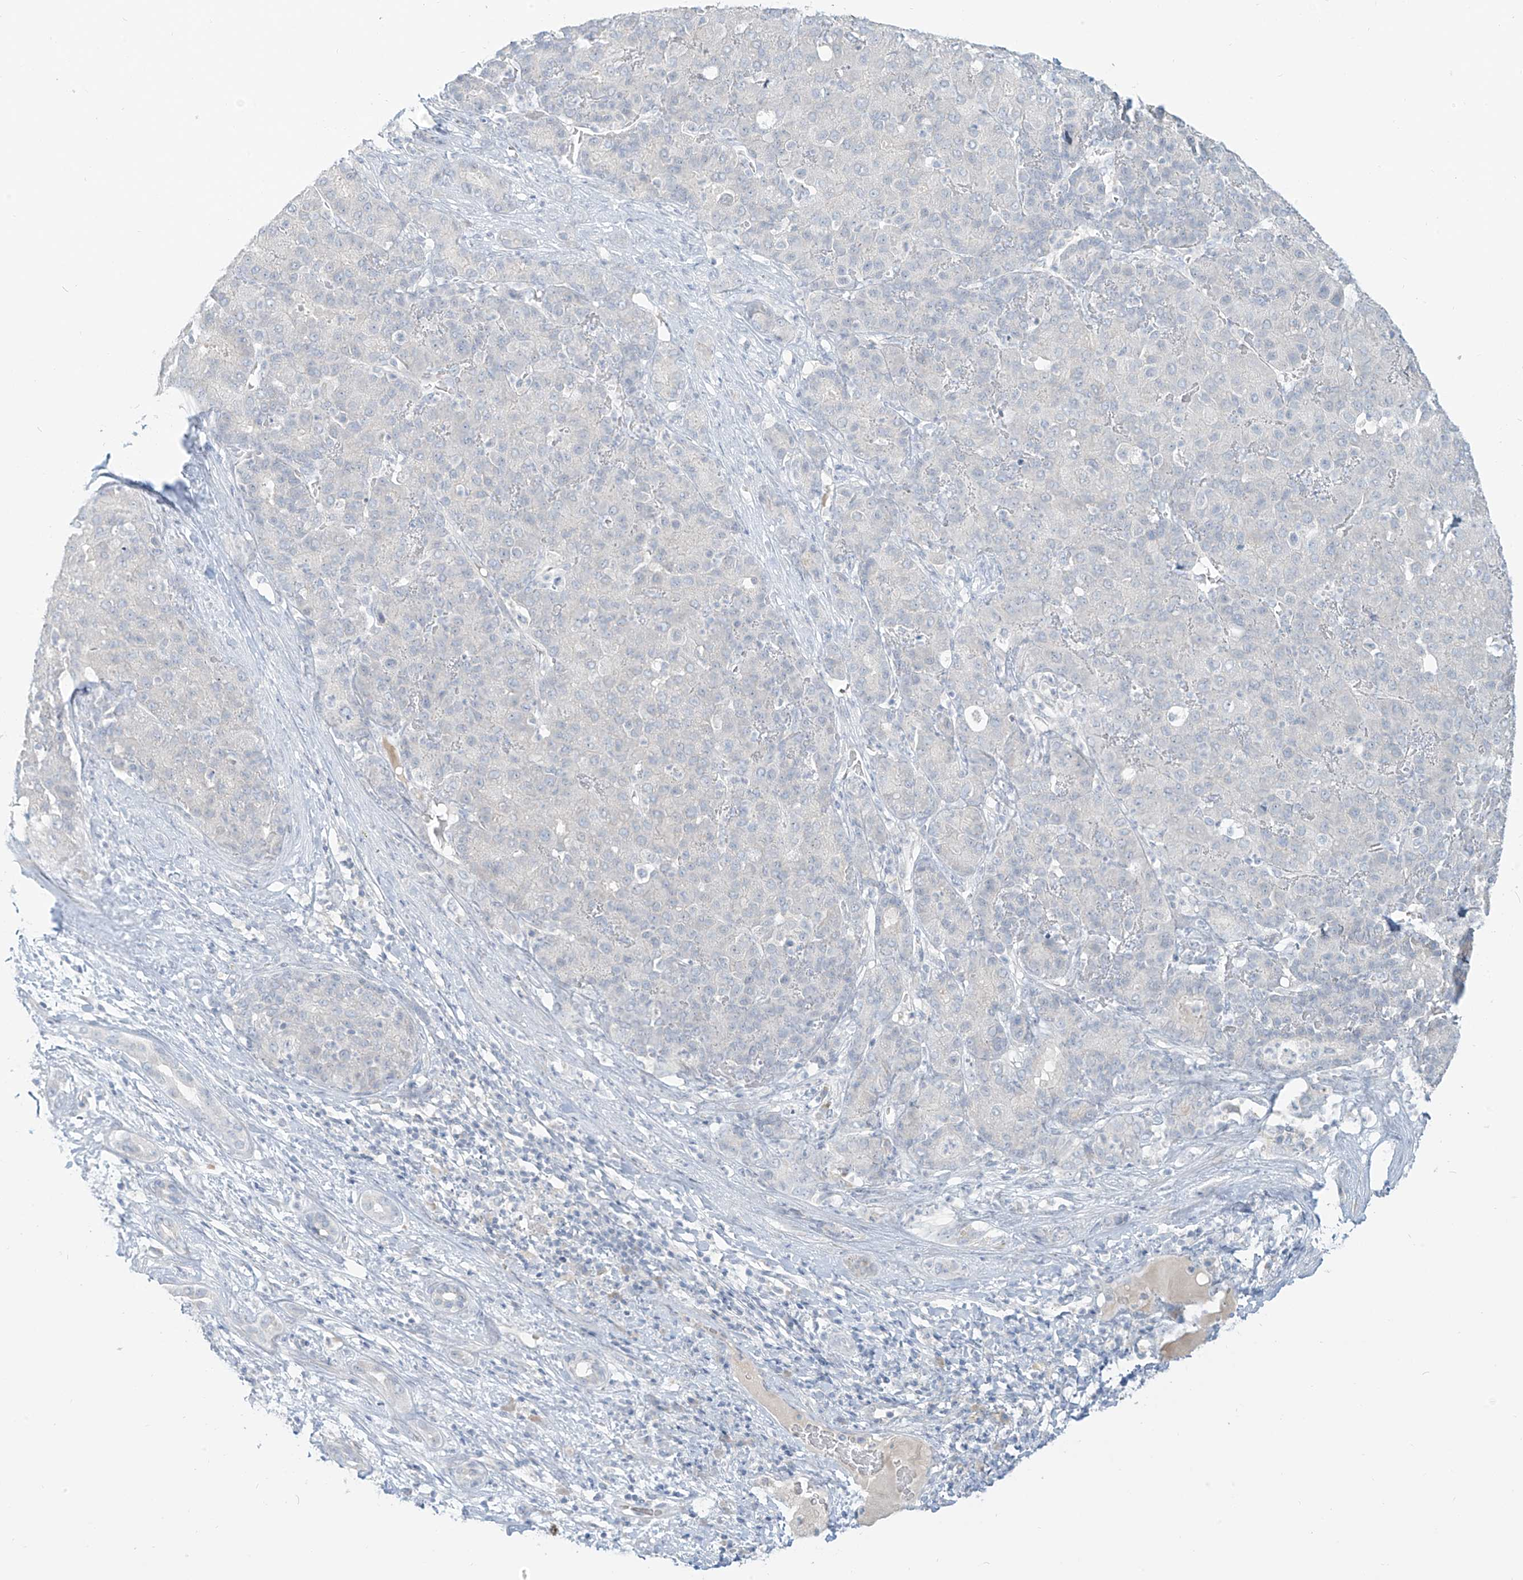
{"staining": {"intensity": "negative", "quantity": "none", "location": "none"}, "tissue": "liver cancer", "cell_type": "Tumor cells", "image_type": "cancer", "snomed": [{"axis": "morphology", "description": "Carcinoma, Hepatocellular, NOS"}, {"axis": "topography", "description": "Liver"}], "caption": "Human hepatocellular carcinoma (liver) stained for a protein using IHC shows no expression in tumor cells.", "gene": "C2orf42", "patient": {"sex": "male", "age": 65}}